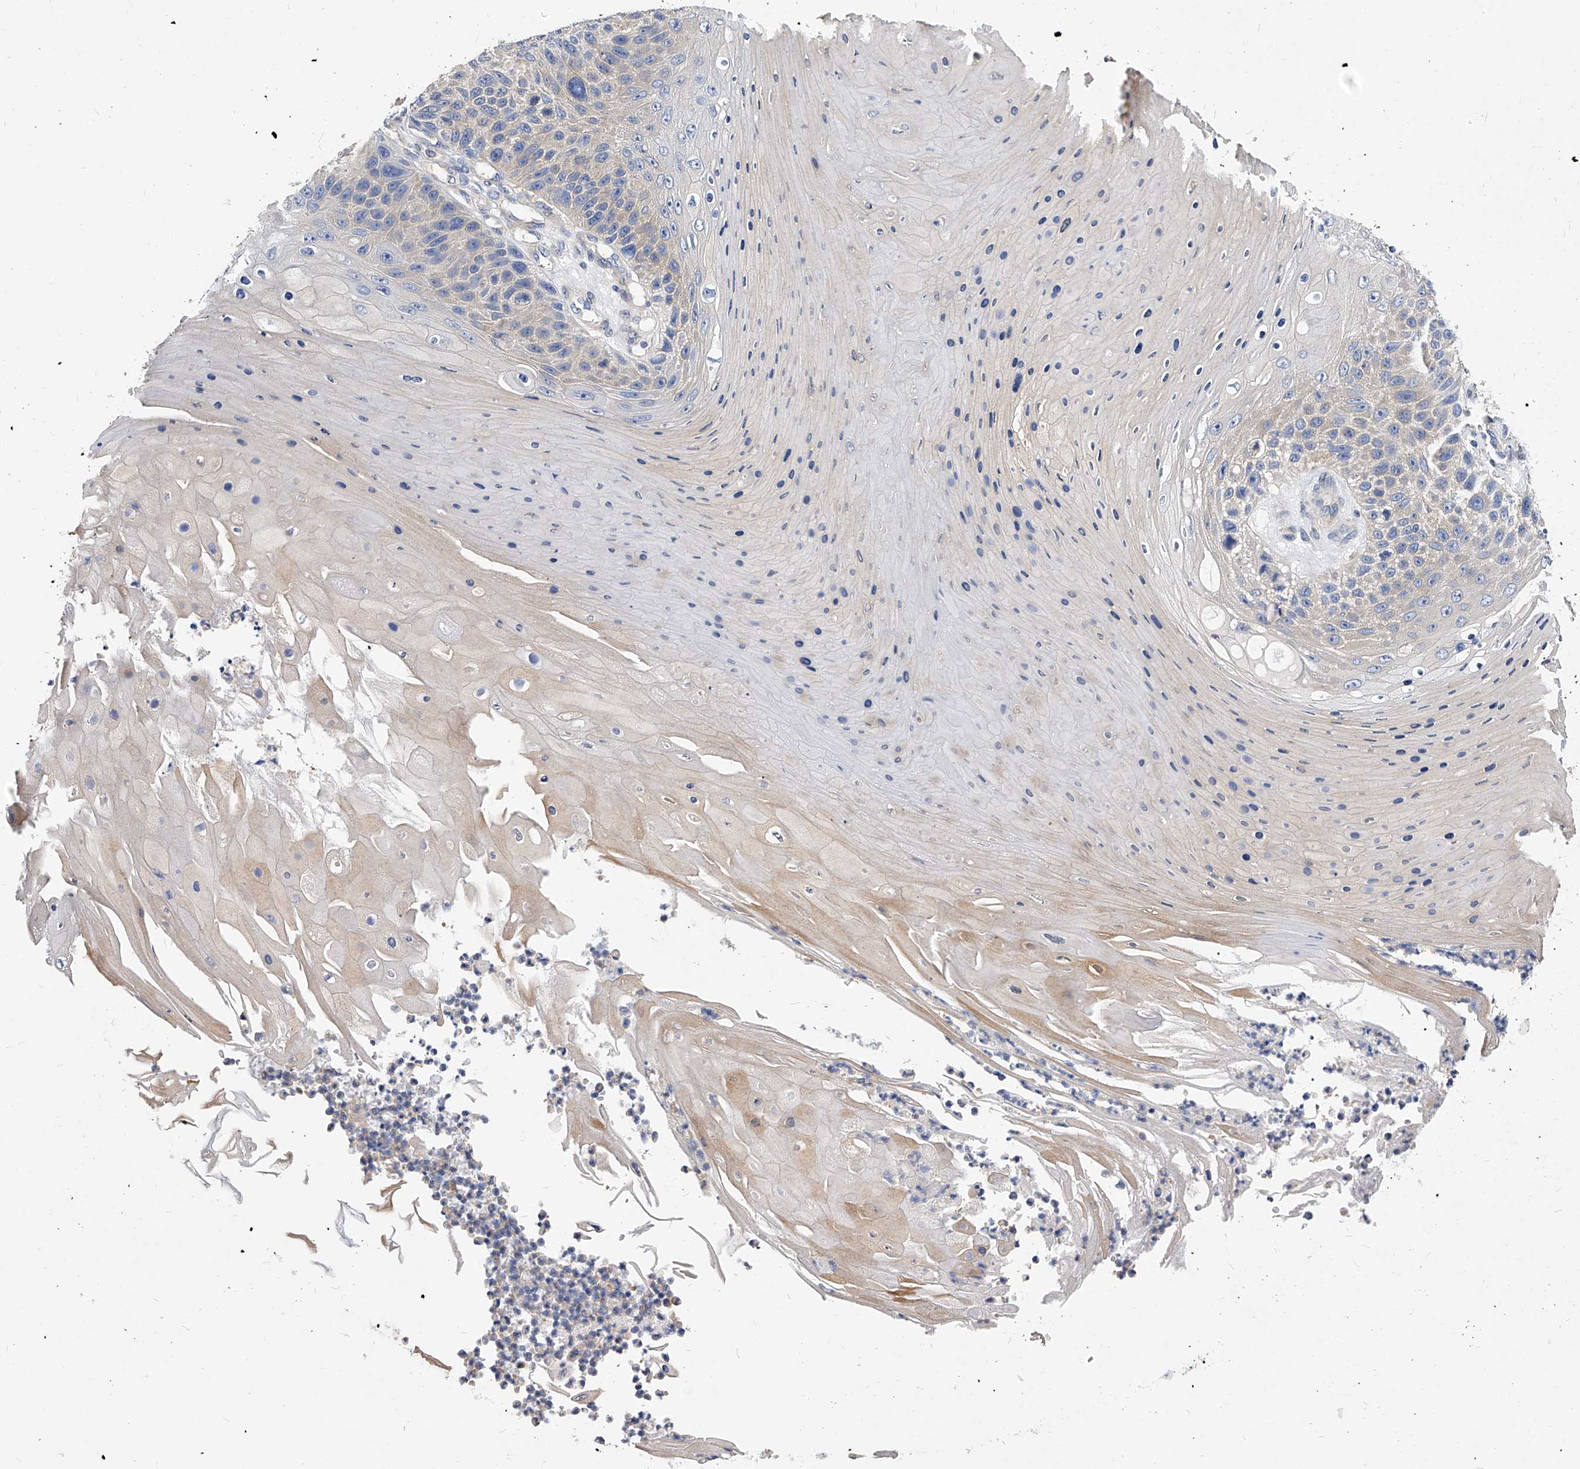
{"staining": {"intensity": "negative", "quantity": "none", "location": "none"}, "tissue": "skin cancer", "cell_type": "Tumor cells", "image_type": "cancer", "snomed": [{"axis": "morphology", "description": "Squamous cell carcinoma, NOS"}, {"axis": "topography", "description": "Skin"}], "caption": "Immunohistochemistry image of neoplastic tissue: human skin squamous cell carcinoma stained with DAB (3,3'-diaminobenzidine) exhibits no significant protein expression in tumor cells.", "gene": "APEH", "patient": {"sex": "female", "age": 88}}